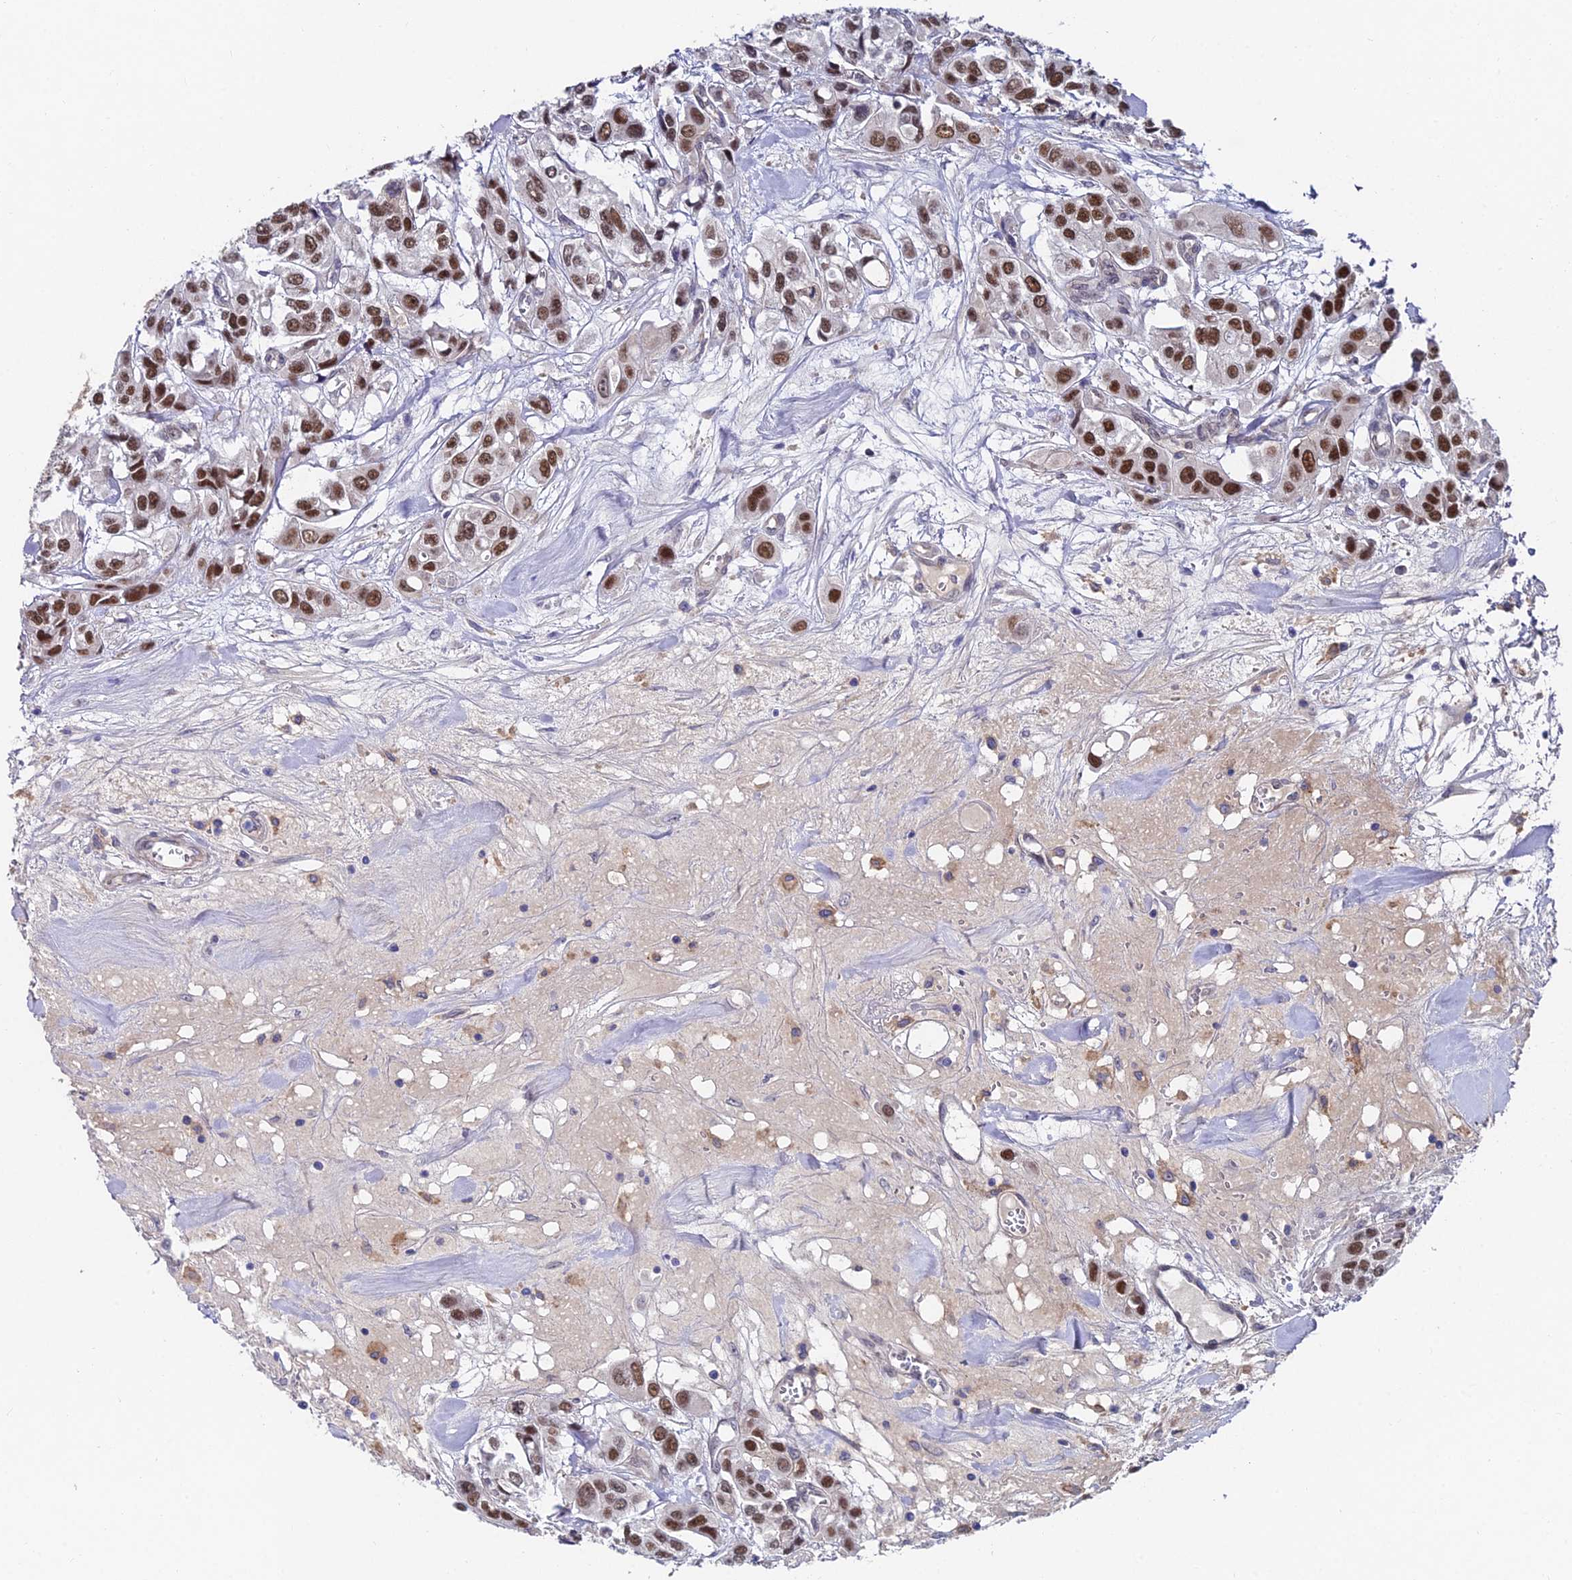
{"staining": {"intensity": "moderate", "quantity": ">75%", "location": "nuclear"}, "tissue": "urothelial cancer", "cell_type": "Tumor cells", "image_type": "cancer", "snomed": [{"axis": "morphology", "description": "Urothelial carcinoma, High grade"}, {"axis": "topography", "description": "Urinary bladder"}], "caption": "A medium amount of moderate nuclear positivity is present in about >75% of tumor cells in urothelial cancer tissue.", "gene": "TRIM24", "patient": {"sex": "male", "age": 67}}